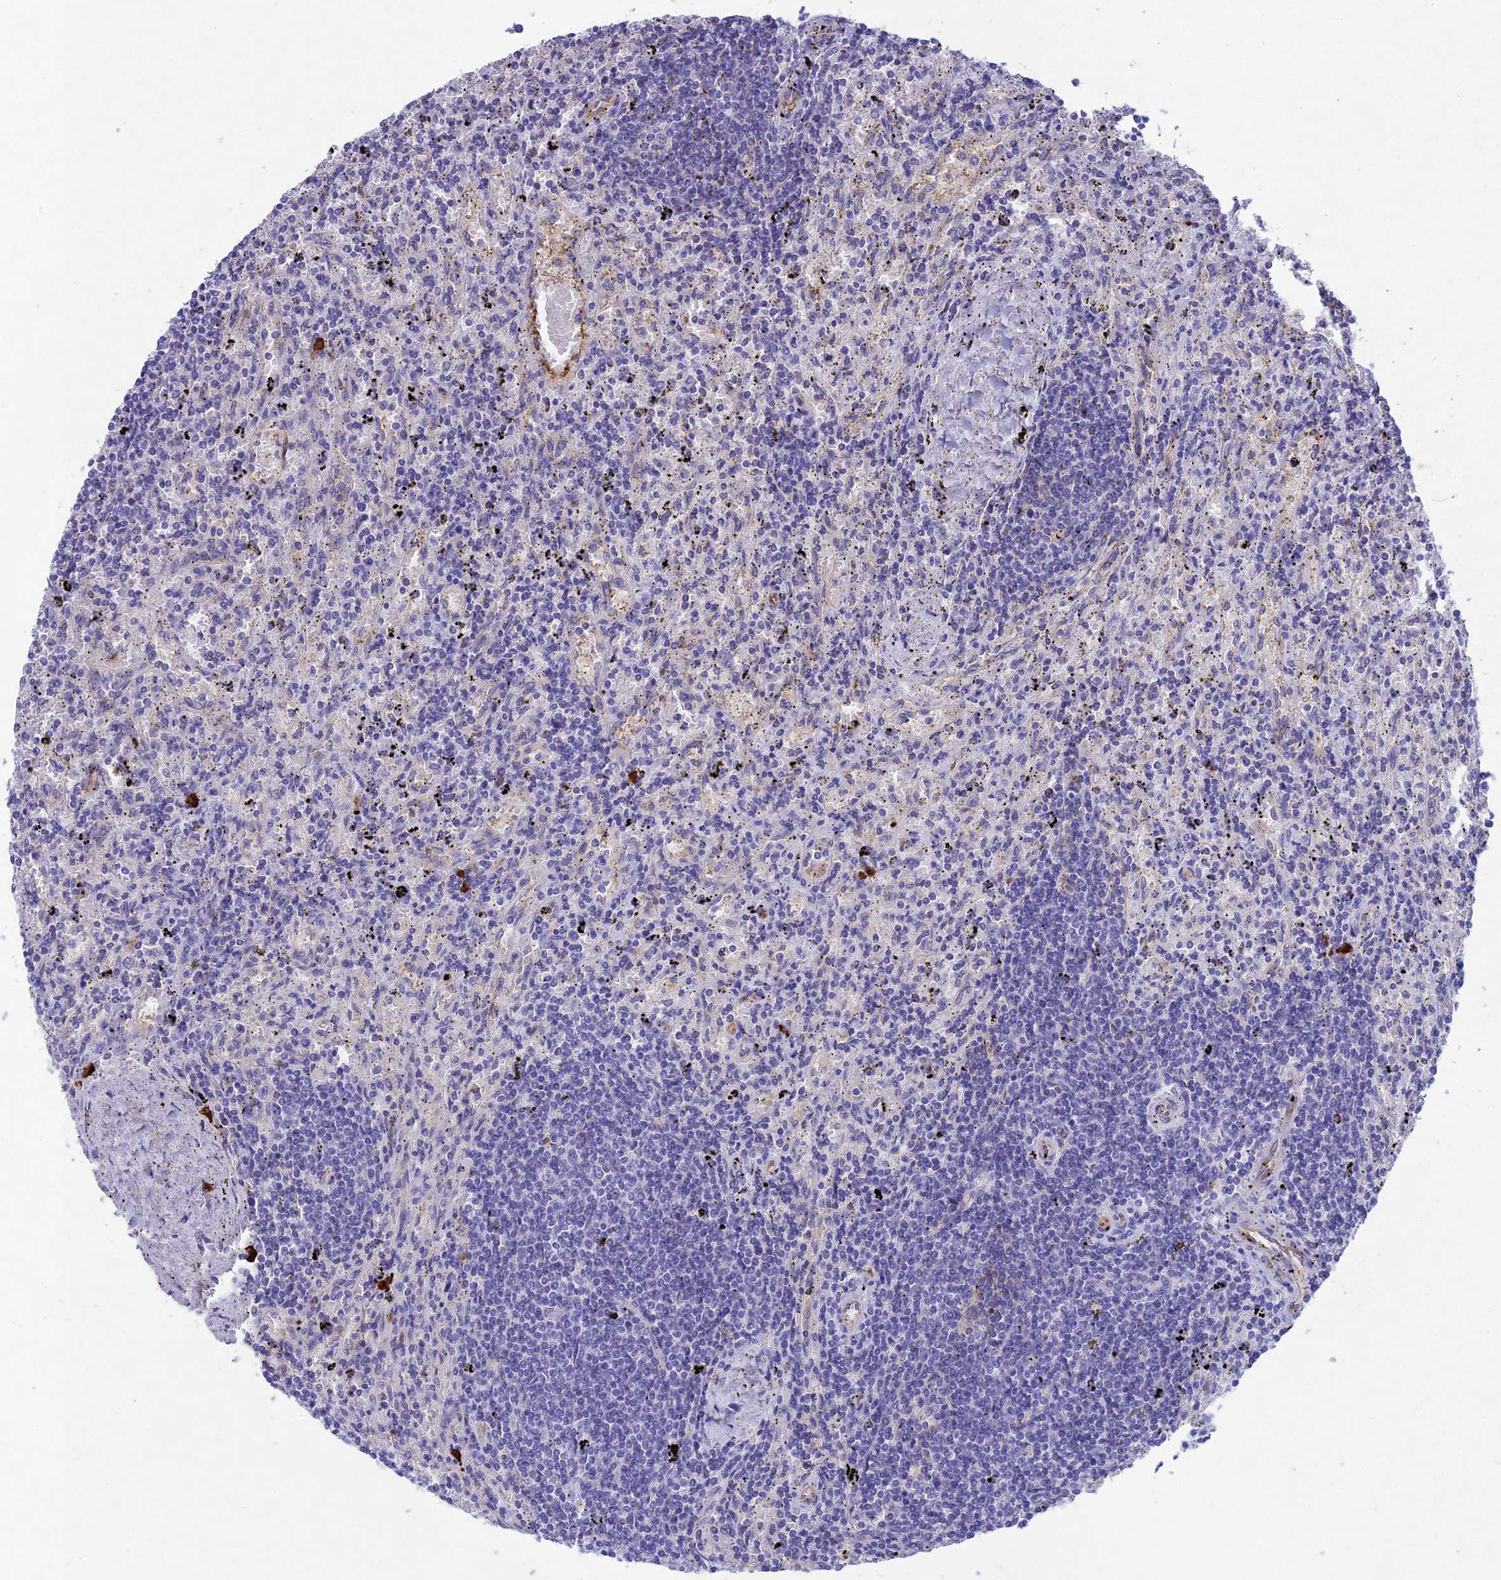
{"staining": {"intensity": "negative", "quantity": "none", "location": "none"}, "tissue": "lymphoma", "cell_type": "Tumor cells", "image_type": "cancer", "snomed": [{"axis": "morphology", "description": "Malignant lymphoma, non-Hodgkin's type, Low grade"}, {"axis": "topography", "description": "Spleen"}], "caption": "High magnification brightfield microscopy of low-grade malignant lymphoma, non-Hodgkin's type stained with DAB (brown) and counterstained with hematoxylin (blue): tumor cells show no significant positivity. Nuclei are stained in blue.", "gene": "SNAP91", "patient": {"sex": "male", "age": 76}}